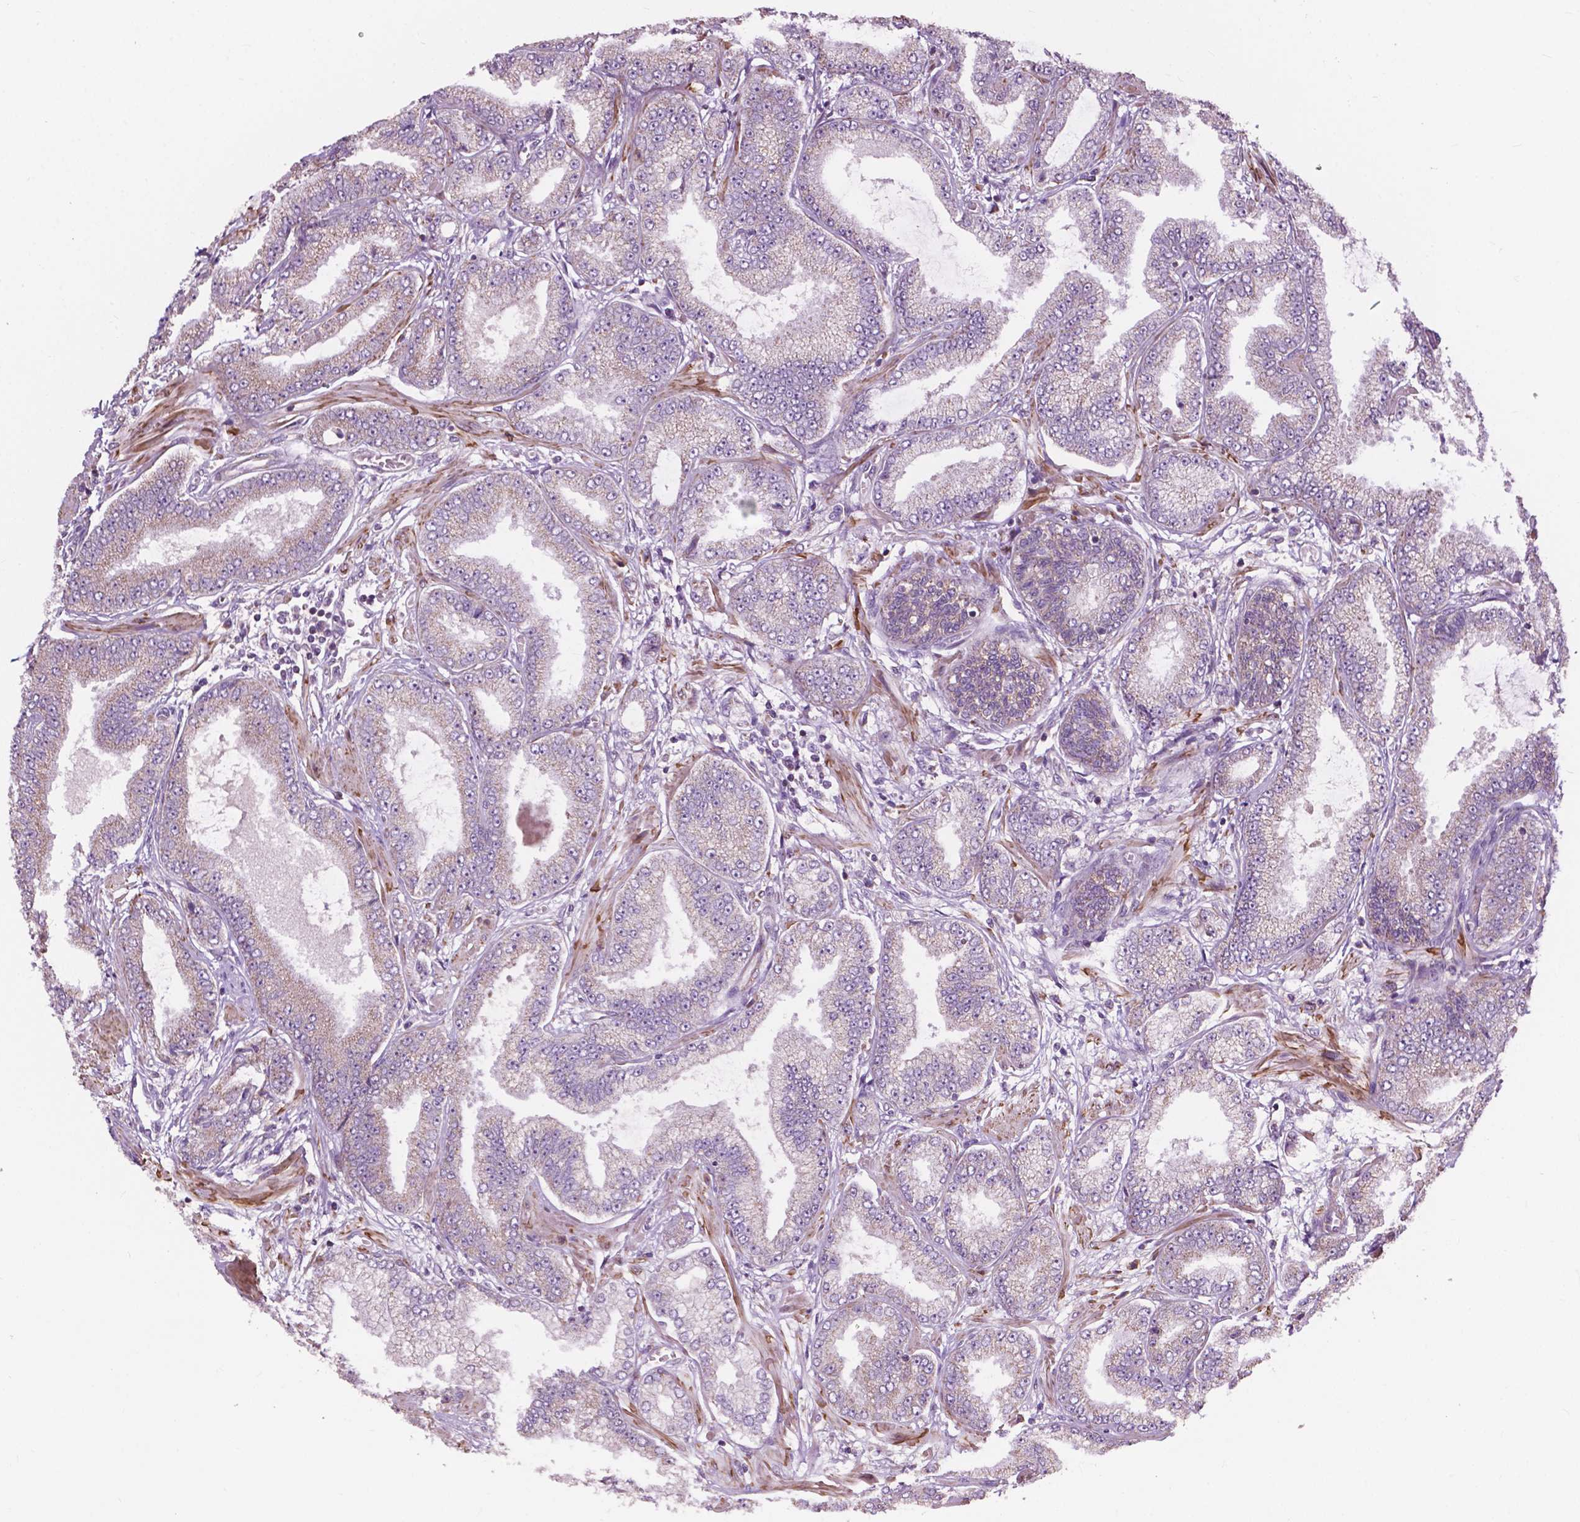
{"staining": {"intensity": "weak", "quantity": "<25%", "location": "cytoplasmic/membranous"}, "tissue": "prostate cancer", "cell_type": "Tumor cells", "image_type": "cancer", "snomed": [{"axis": "morphology", "description": "Adenocarcinoma, Low grade"}, {"axis": "topography", "description": "Prostate"}], "caption": "Human prostate cancer (low-grade adenocarcinoma) stained for a protein using immunohistochemistry (IHC) reveals no expression in tumor cells.", "gene": "NDUFA10", "patient": {"sex": "male", "age": 55}}